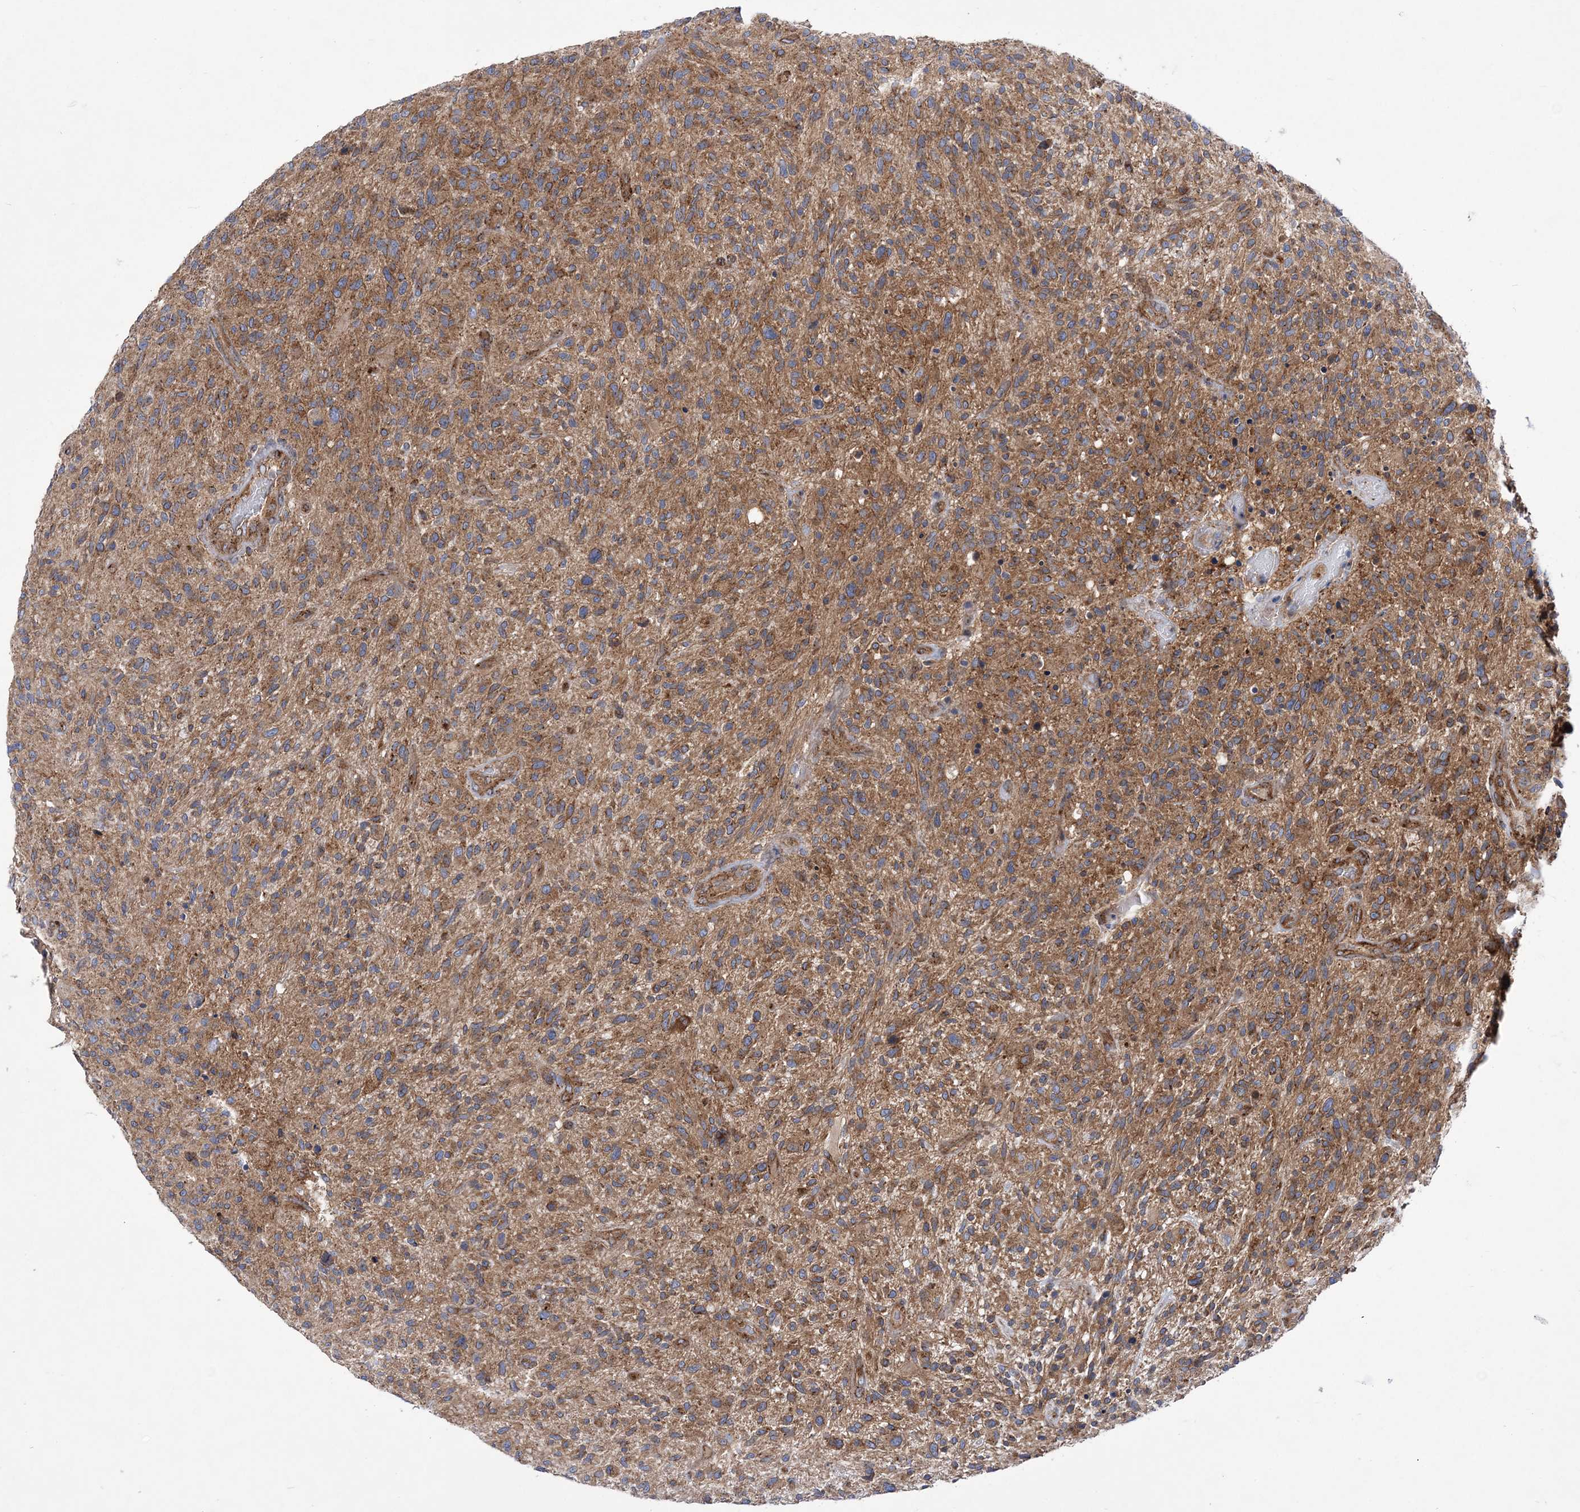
{"staining": {"intensity": "moderate", "quantity": ">75%", "location": "cytoplasmic/membranous"}, "tissue": "glioma", "cell_type": "Tumor cells", "image_type": "cancer", "snomed": [{"axis": "morphology", "description": "Glioma, malignant, High grade"}, {"axis": "topography", "description": "Brain"}], "caption": "Tumor cells display medium levels of moderate cytoplasmic/membranous expression in about >75% of cells in malignant glioma (high-grade).", "gene": "COPB2", "patient": {"sex": "male", "age": 47}}